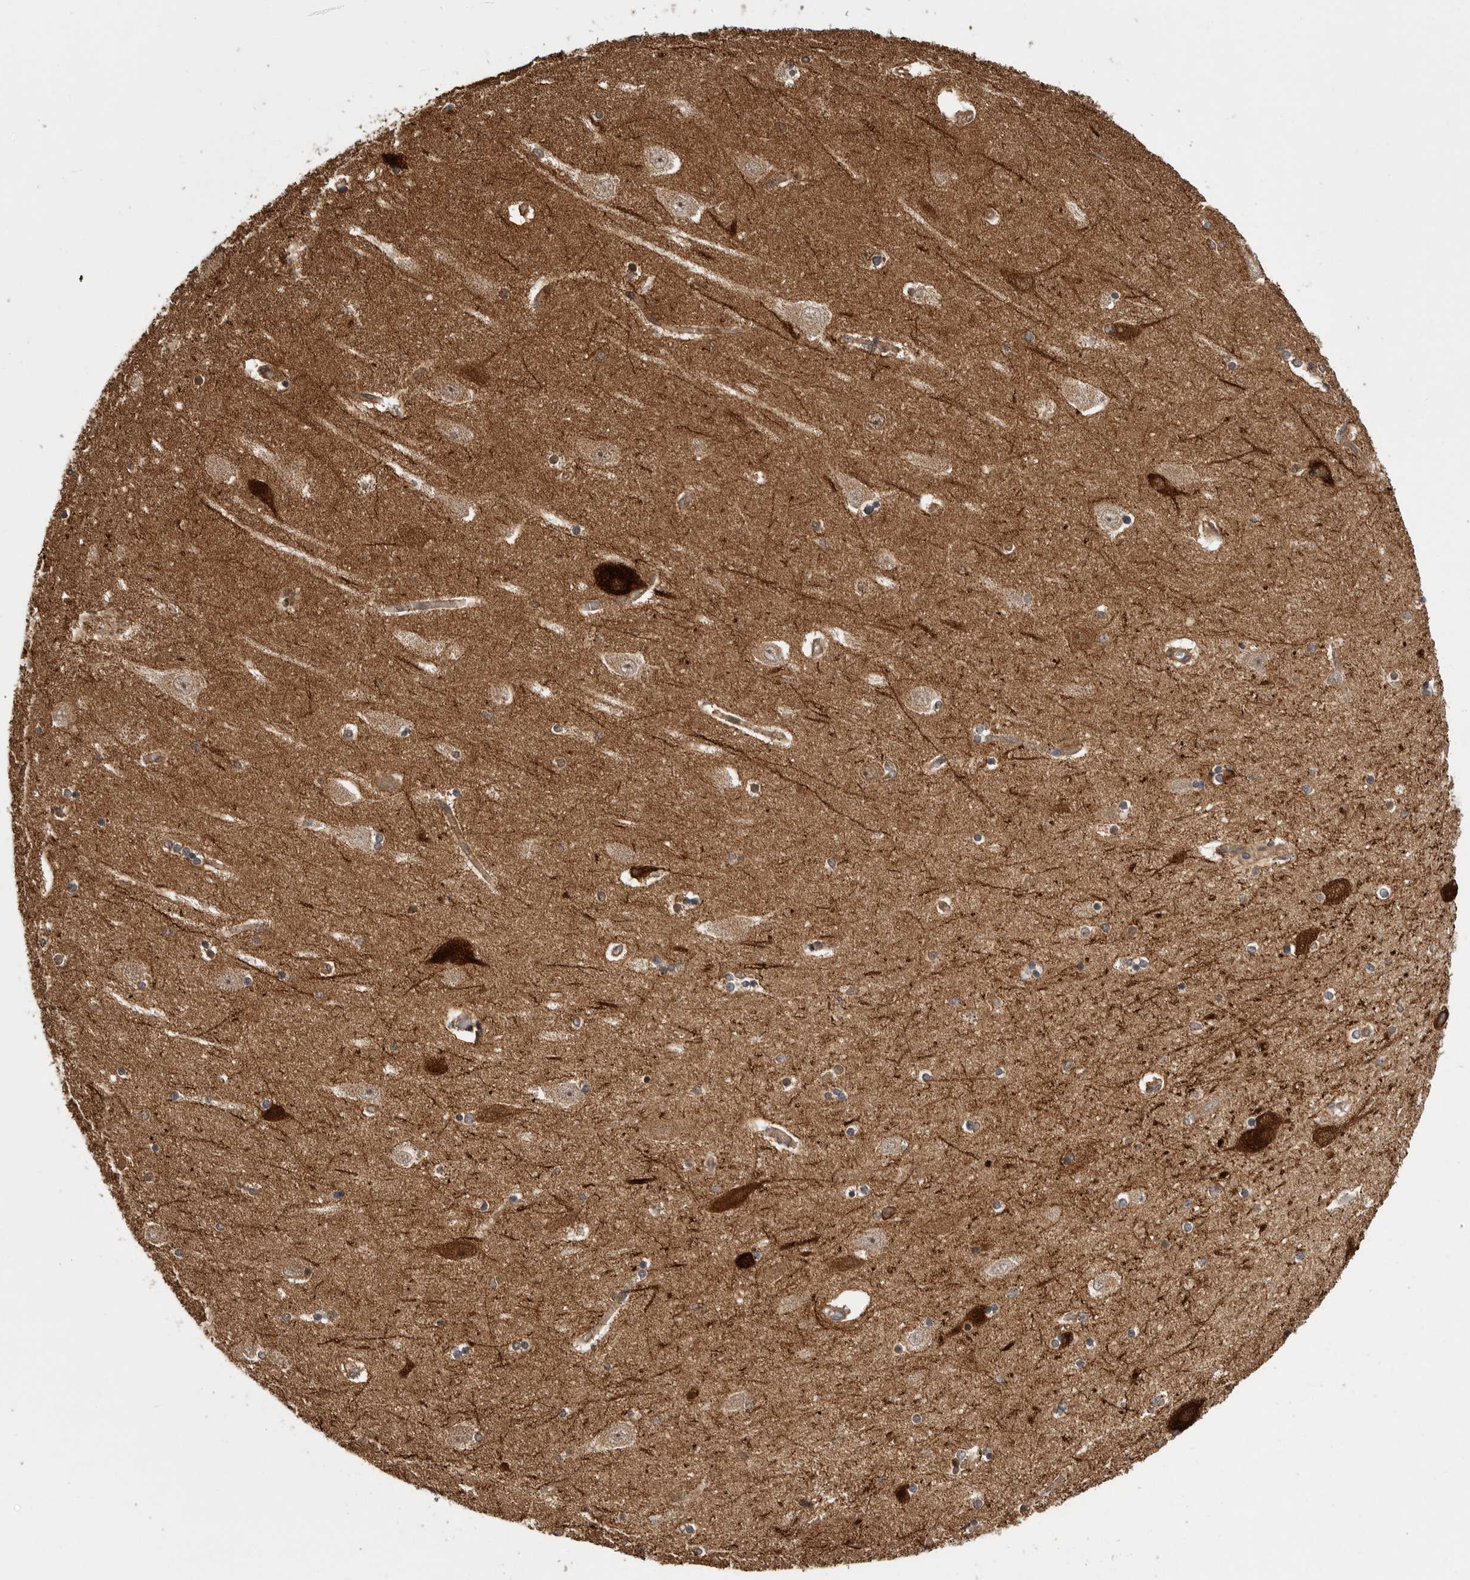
{"staining": {"intensity": "negative", "quantity": "none", "location": "none"}, "tissue": "hippocampus", "cell_type": "Glial cells", "image_type": "normal", "snomed": [{"axis": "morphology", "description": "Normal tissue, NOS"}, {"axis": "topography", "description": "Hippocampus"}], "caption": "Immunohistochemistry of normal hippocampus demonstrates no expression in glial cells. (DAB (3,3'-diaminobenzidine) immunohistochemistry (IHC) visualized using brightfield microscopy, high magnification).", "gene": "OXR1", "patient": {"sex": "female", "age": 54}}